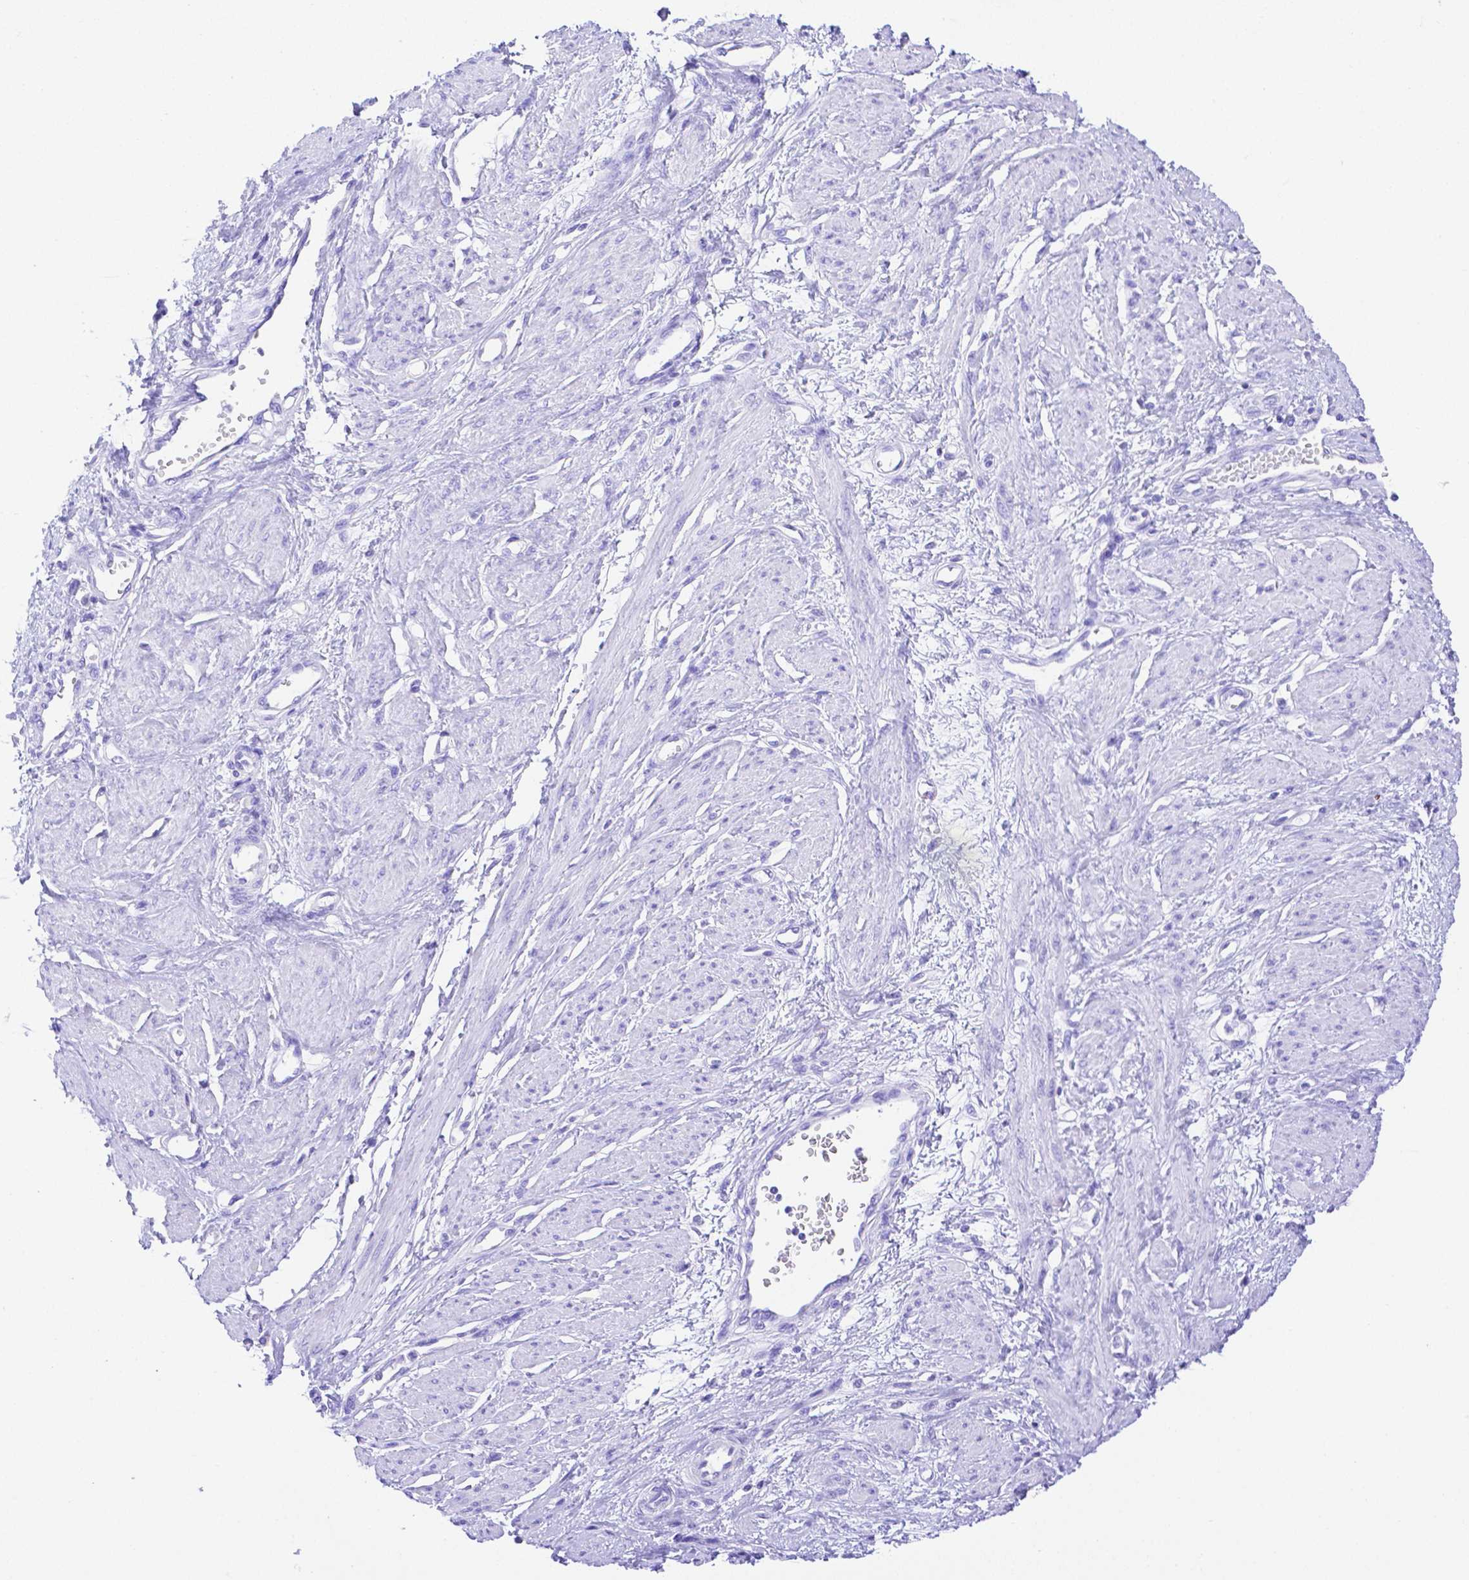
{"staining": {"intensity": "negative", "quantity": "none", "location": "none"}, "tissue": "smooth muscle", "cell_type": "Smooth muscle cells", "image_type": "normal", "snomed": [{"axis": "morphology", "description": "Normal tissue, NOS"}, {"axis": "topography", "description": "Smooth muscle"}, {"axis": "topography", "description": "Uterus"}], "caption": "High power microscopy micrograph of an immunohistochemistry histopathology image of normal smooth muscle, revealing no significant positivity in smooth muscle cells. Brightfield microscopy of immunohistochemistry stained with DAB (brown) and hematoxylin (blue), captured at high magnification.", "gene": "SMR3A", "patient": {"sex": "female", "age": 39}}